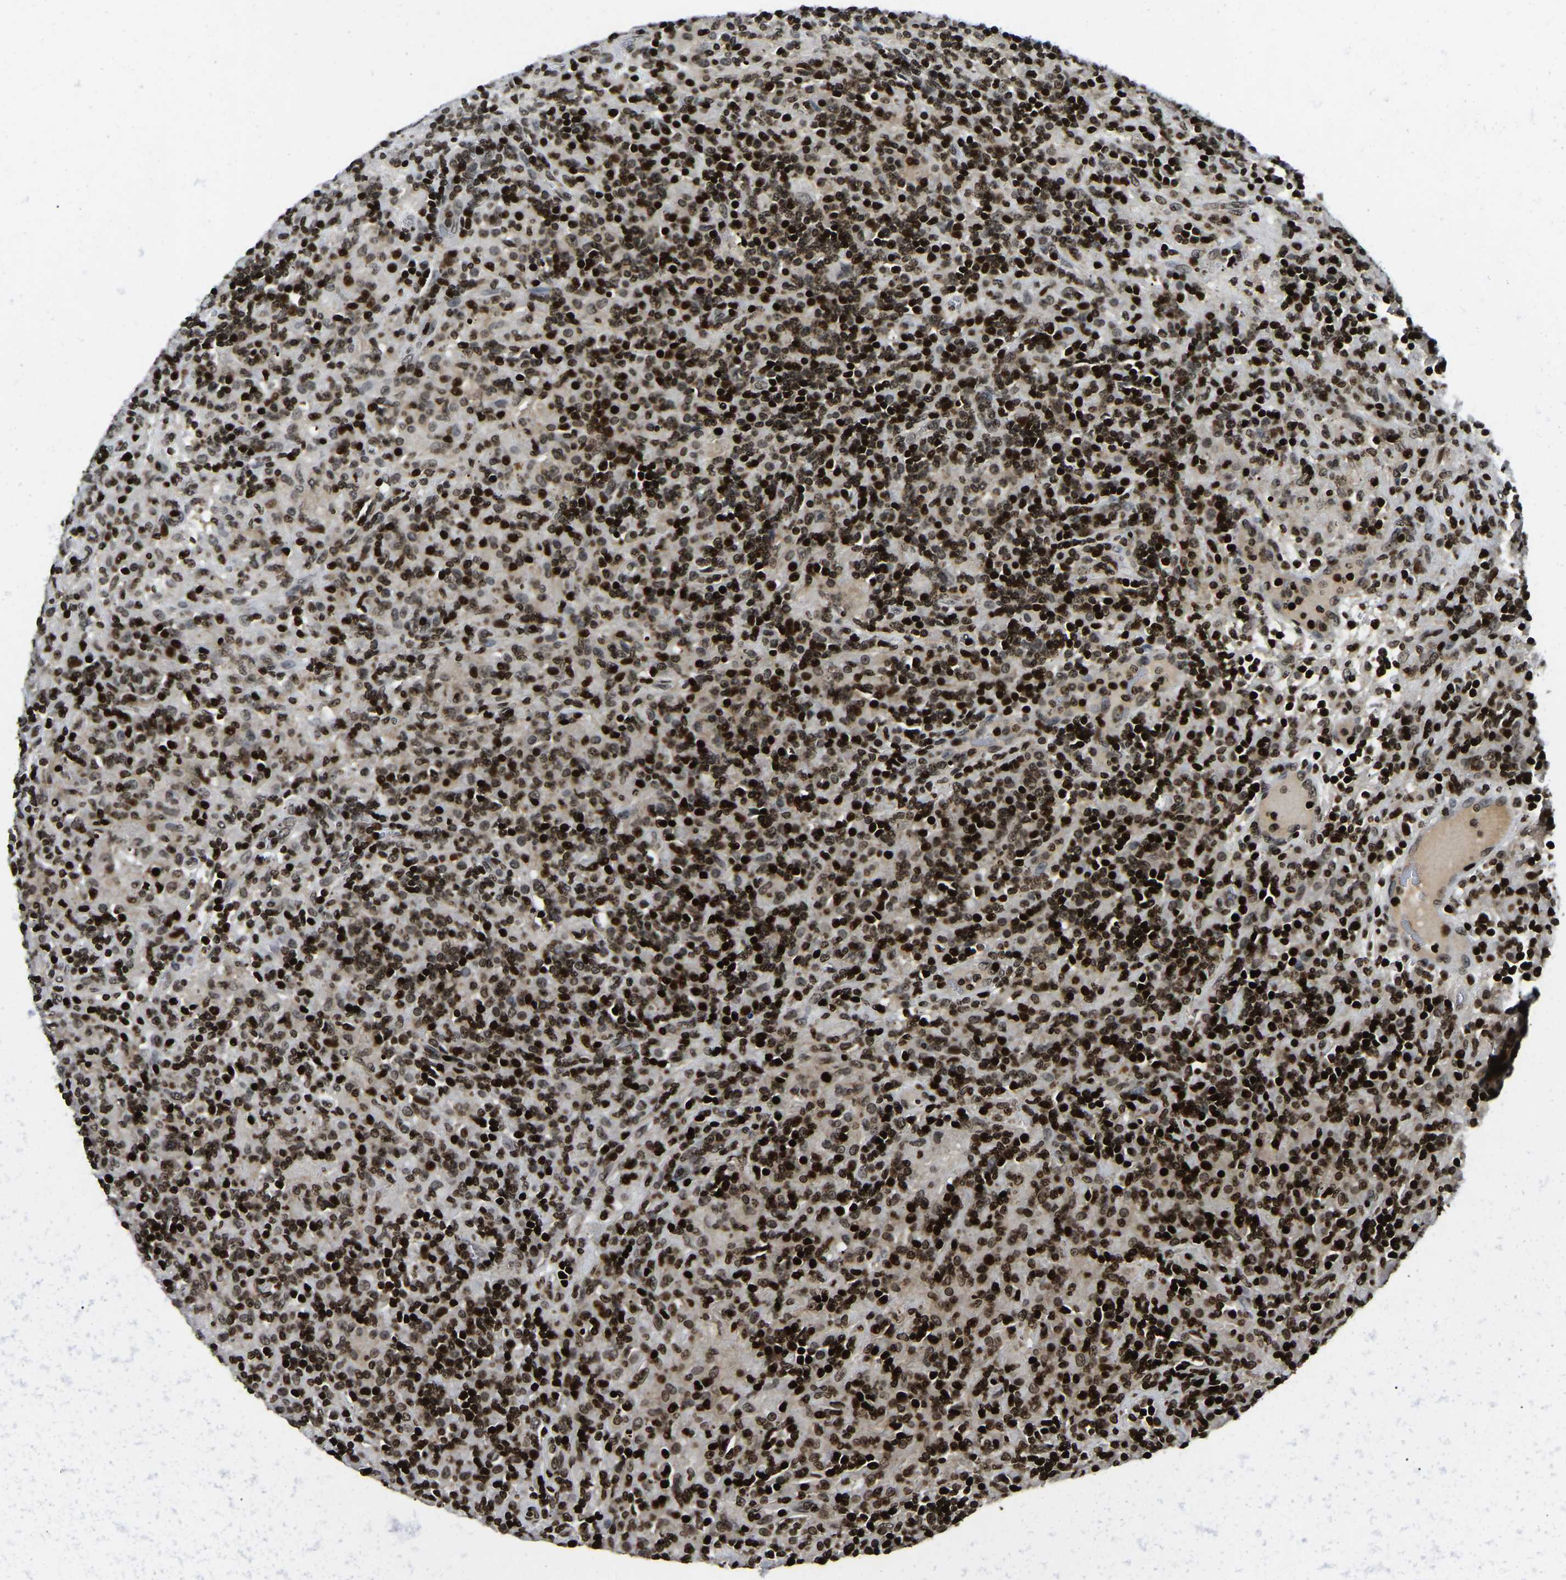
{"staining": {"intensity": "strong", "quantity": ">75%", "location": "nuclear"}, "tissue": "lymphoma", "cell_type": "Tumor cells", "image_type": "cancer", "snomed": [{"axis": "morphology", "description": "Hodgkin's disease, NOS"}, {"axis": "topography", "description": "Lymph node"}], "caption": "Tumor cells exhibit strong nuclear staining in about >75% of cells in lymphoma. (DAB (3,3'-diaminobenzidine) IHC with brightfield microscopy, high magnification).", "gene": "LRRC61", "patient": {"sex": "male", "age": 70}}